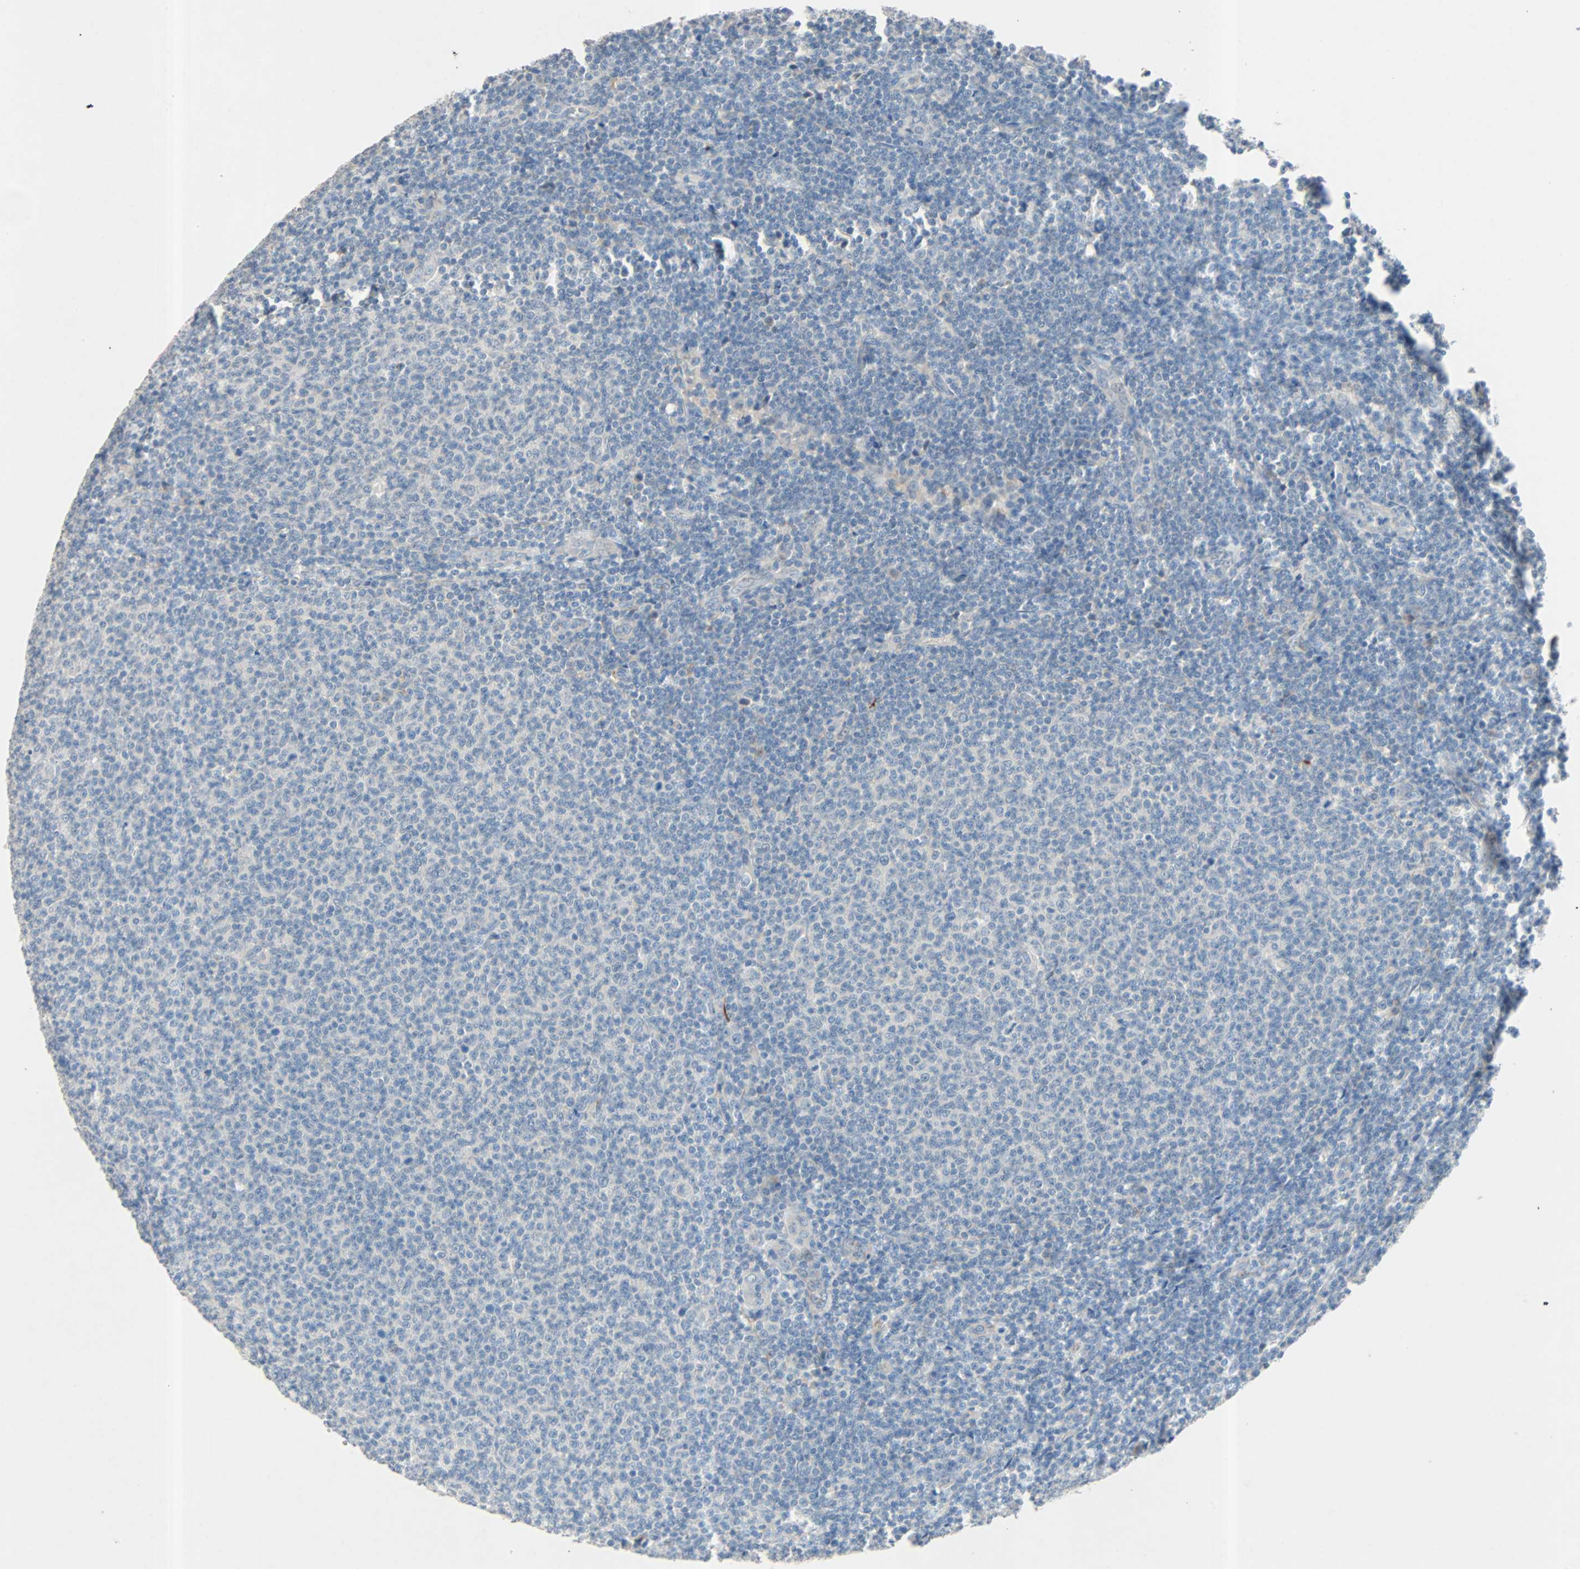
{"staining": {"intensity": "negative", "quantity": "none", "location": "none"}, "tissue": "lymphoma", "cell_type": "Tumor cells", "image_type": "cancer", "snomed": [{"axis": "morphology", "description": "Malignant lymphoma, non-Hodgkin's type, Low grade"}, {"axis": "topography", "description": "Lymph node"}], "caption": "Immunohistochemistry (IHC) image of neoplastic tissue: human low-grade malignant lymphoma, non-Hodgkin's type stained with DAB exhibits no significant protein expression in tumor cells.", "gene": "PCDHB2", "patient": {"sex": "male", "age": 66}}